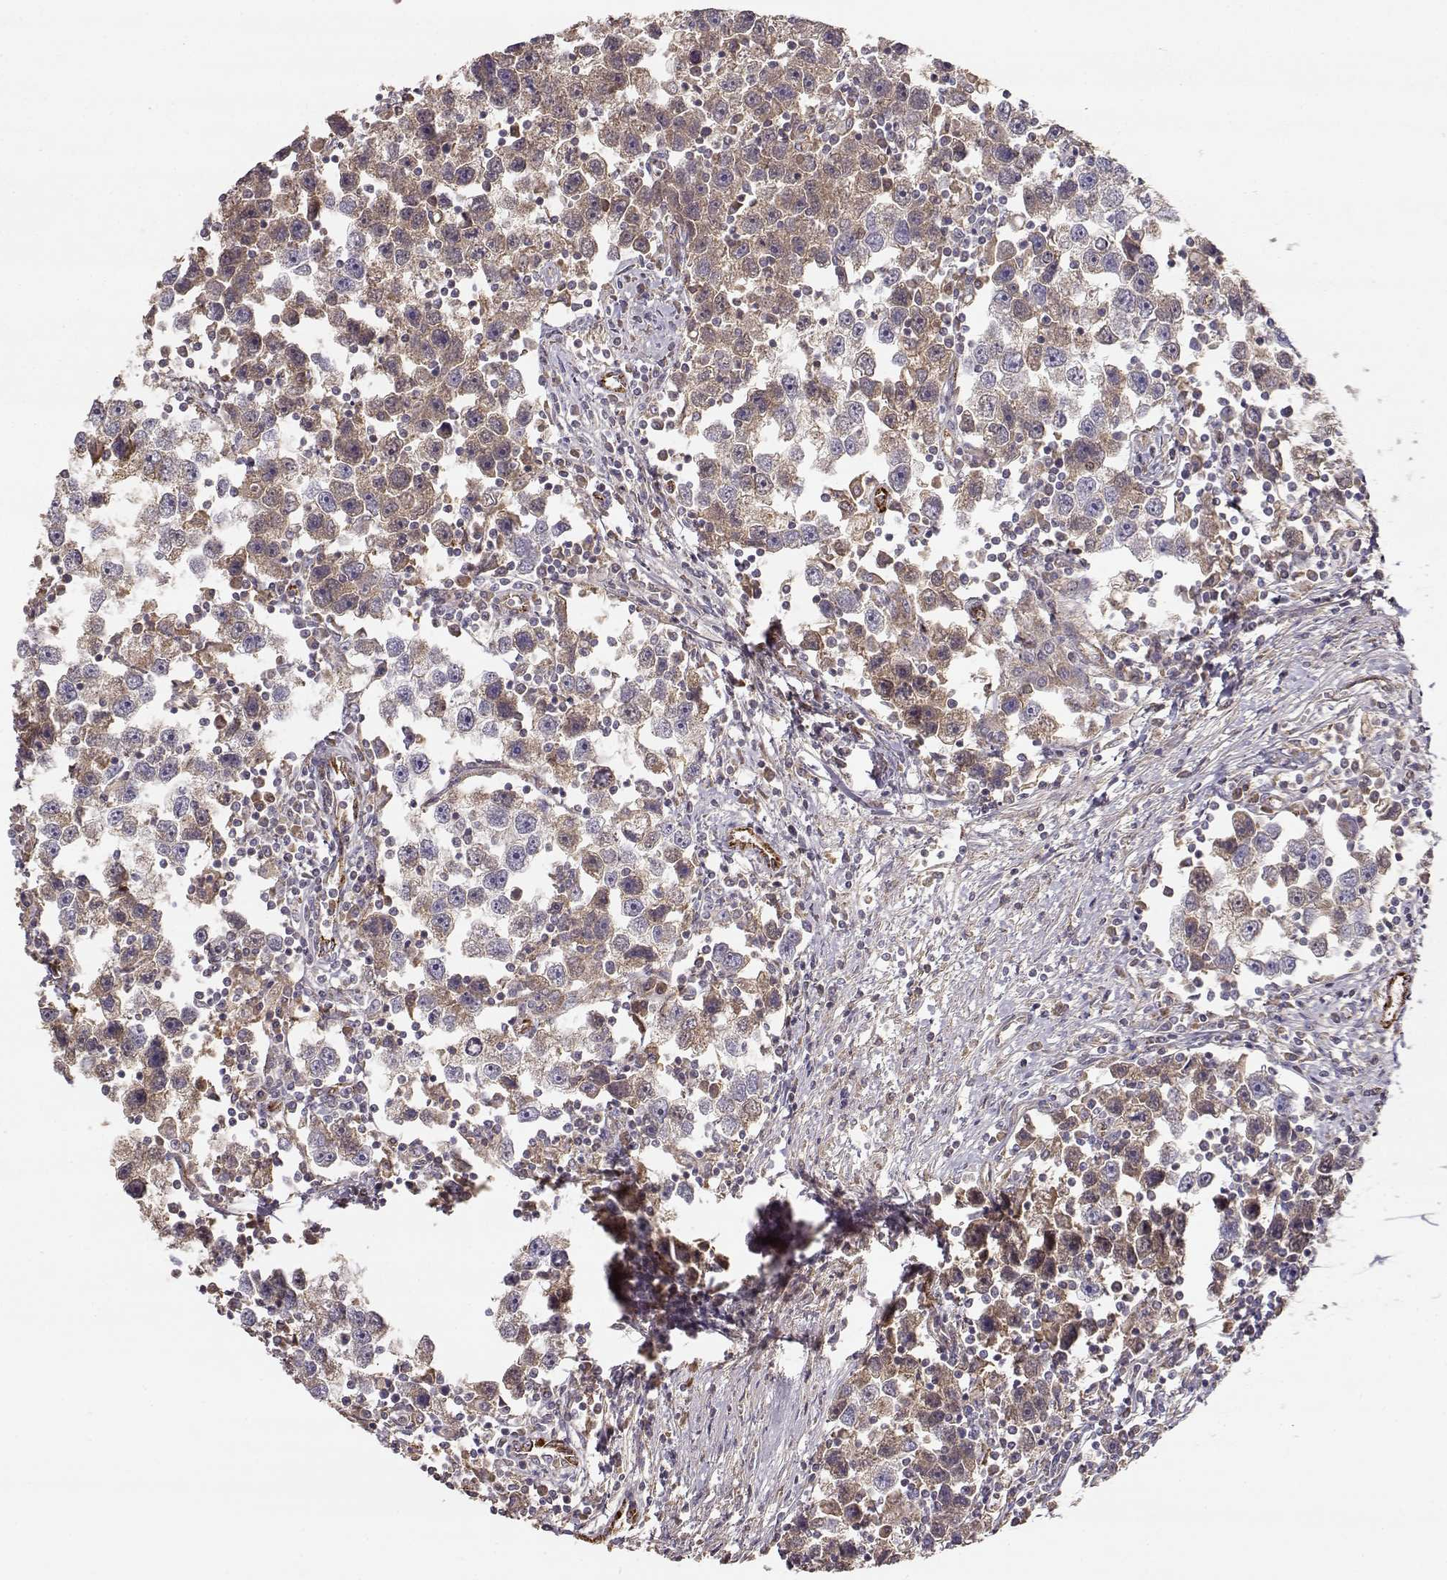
{"staining": {"intensity": "weak", "quantity": ">75%", "location": "cytoplasmic/membranous"}, "tissue": "testis cancer", "cell_type": "Tumor cells", "image_type": "cancer", "snomed": [{"axis": "morphology", "description": "Seminoma, NOS"}, {"axis": "topography", "description": "Testis"}], "caption": "Immunohistochemistry staining of seminoma (testis), which shows low levels of weak cytoplasmic/membranous expression in approximately >75% of tumor cells indicating weak cytoplasmic/membranous protein staining. The staining was performed using DAB (3,3'-diaminobenzidine) (brown) for protein detection and nuclei were counterstained in hematoxylin (blue).", "gene": "TARS3", "patient": {"sex": "male", "age": 30}}